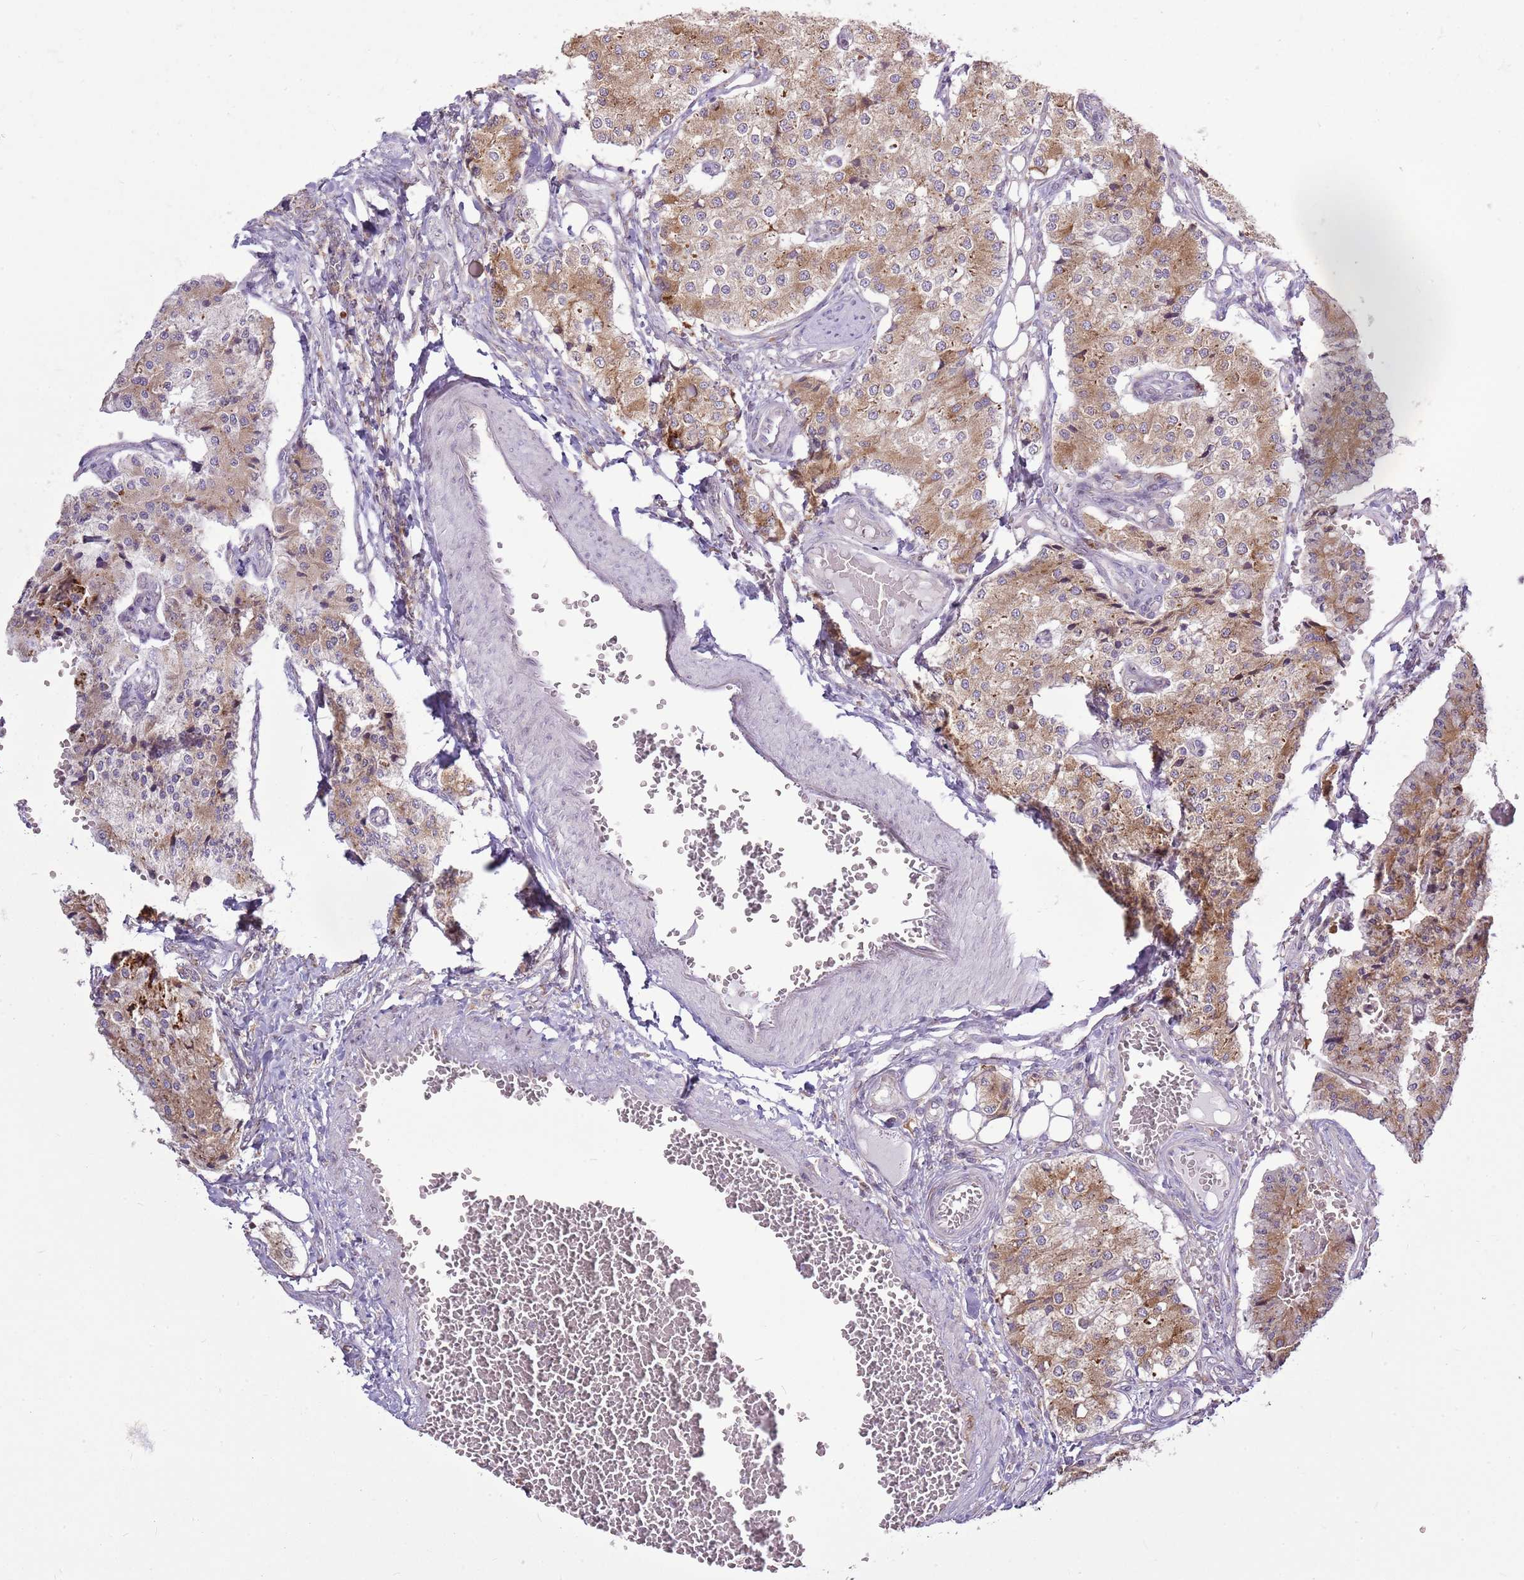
{"staining": {"intensity": "moderate", "quantity": "25%-75%", "location": "cytoplasmic/membranous"}, "tissue": "carcinoid", "cell_type": "Tumor cells", "image_type": "cancer", "snomed": [{"axis": "morphology", "description": "Carcinoid, malignant, NOS"}, {"axis": "topography", "description": "Colon"}], "caption": "IHC (DAB (3,3'-diaminobenzidine)) staining of human carcinoid (malignant) reveals moderate cytoplasmic/membranous protein staining in approximately 25%-75% of tumor cells.", "gene": "TMED10", "patient": {"sex": "female", "age": 52}}